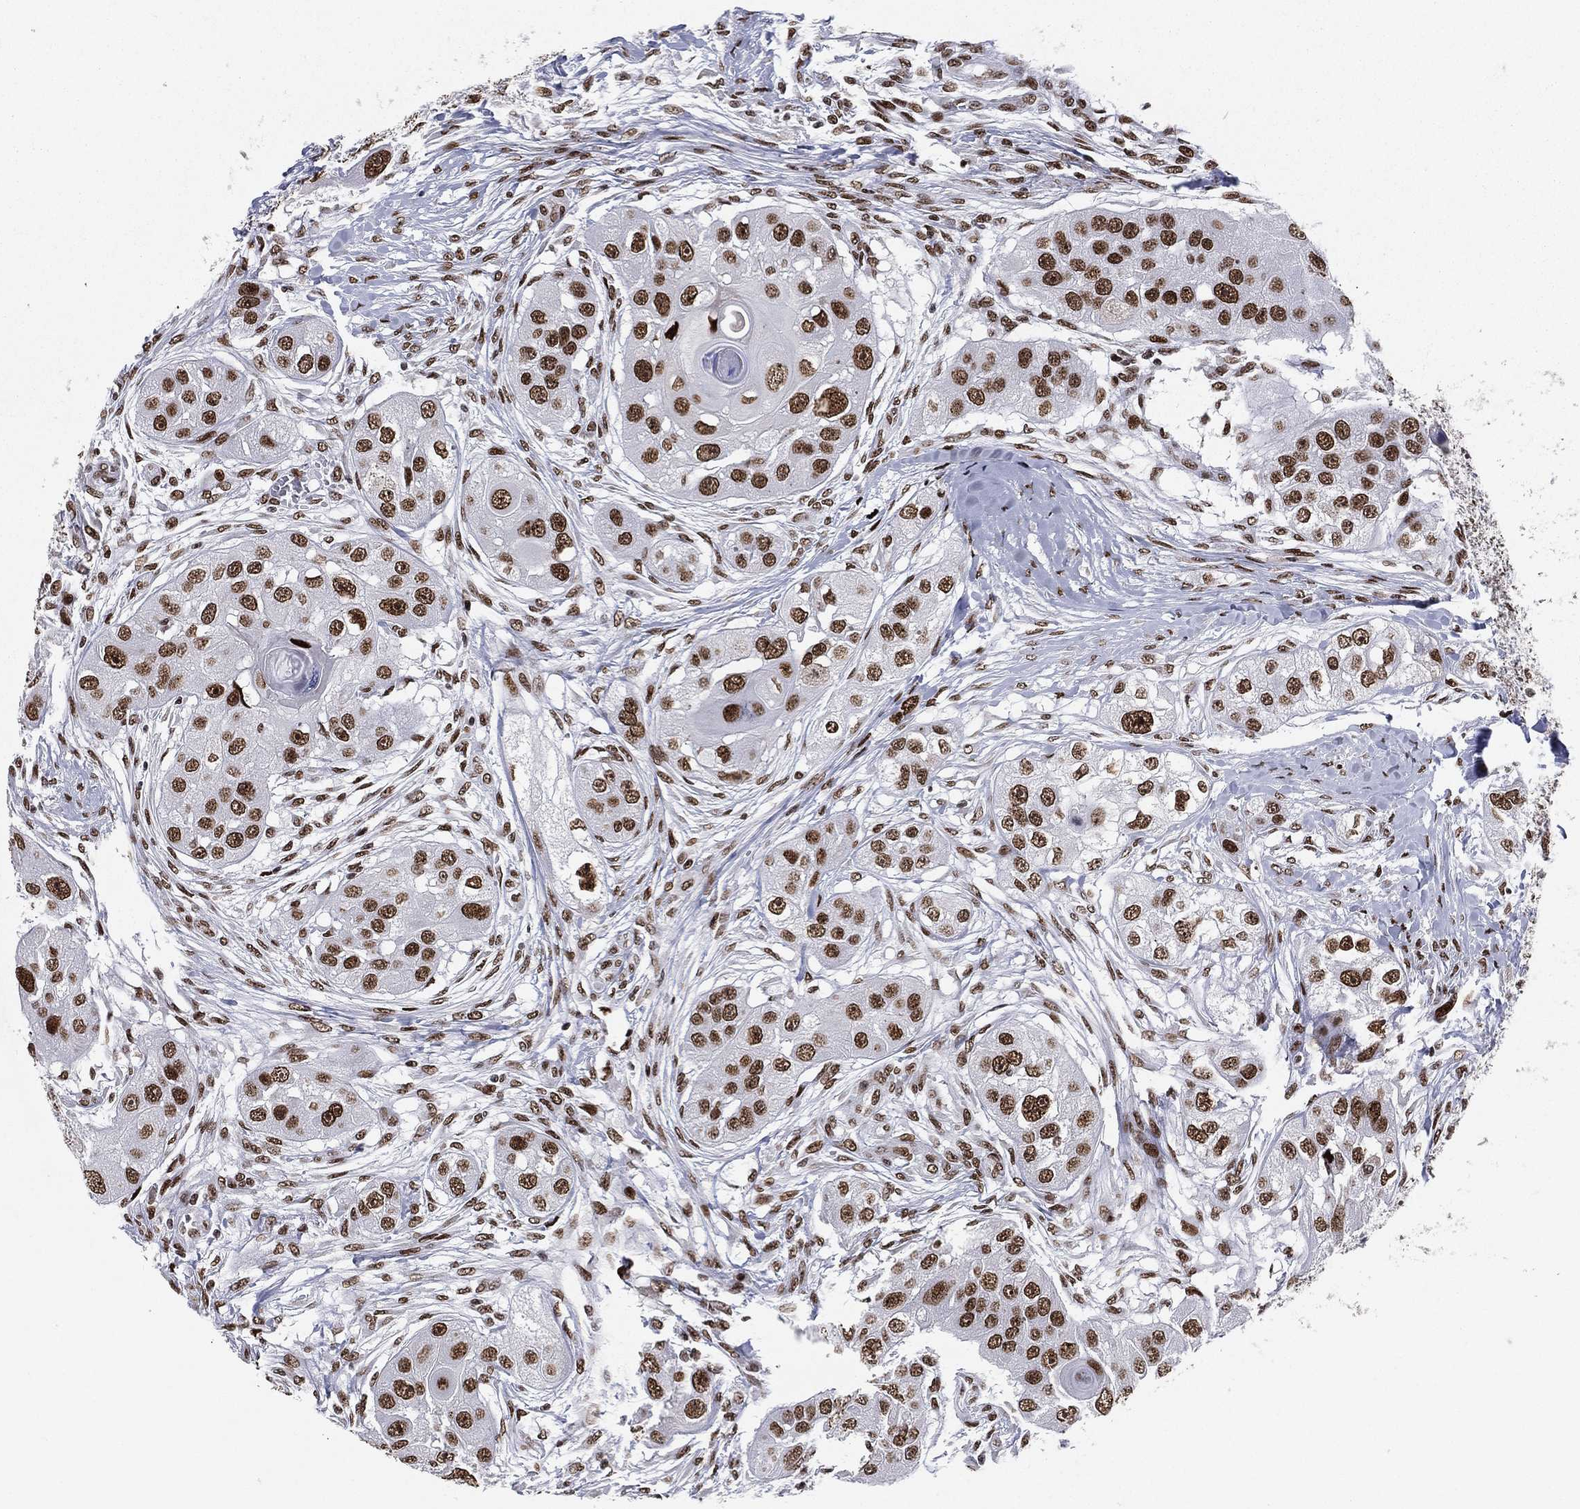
{"staining": {"intensity": "strong", "quantity": ">75%", "location": "nuclear"}, "tissue": "head and neck cancer", "cell_type": "Tumor cells", "image_type": "cancer", "snomed": [{"axis": "morphology", "description": "Normal tissue, NOS"}, {"axis": "morphology", "description": "Squamous cell carcinoma, NOS"}, {"axis": "topography", "description": "Skeletal muscle"}, {"axis": "topography", "description": "Head-Neck"}], "caption": "Immunohistochemistry (IHC) staining of squamous cell carcinoma (head and neck), which shows high levels of strong nuclear expression in approximately >75% of tumor cells indicating strong nuclear protein staining. The staining was performed using DAB (brown) for protein detection and nuclei were counterstained in hematoxylin (blue).", "gene": "RTF1", "patient": {"sex": "male", "age": 51}}